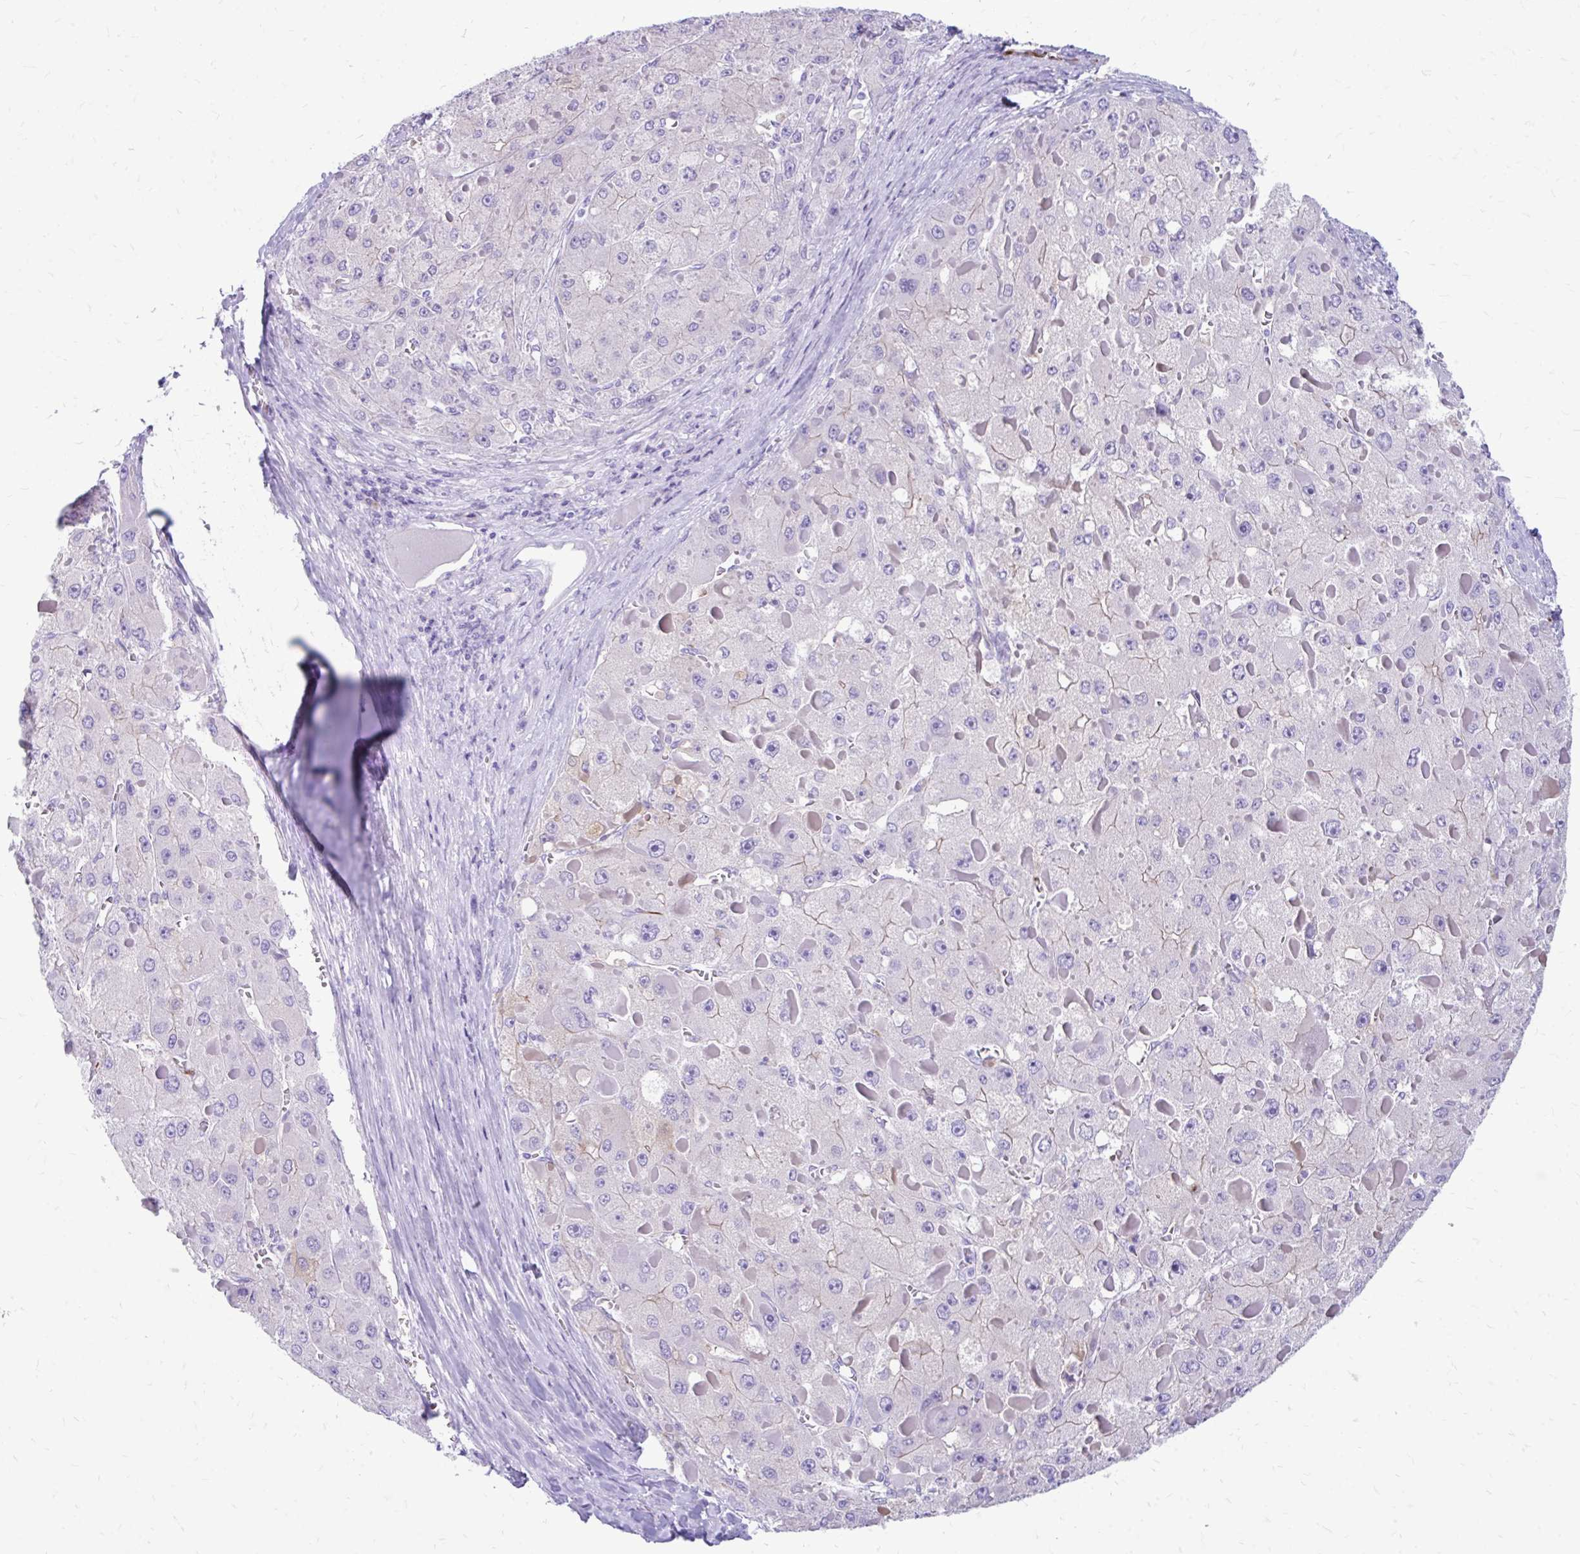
{"staining": {"intensity": "negative", "quantity": "none", "location": "none"}, "tissue": "liver cancer", "cell_type": "Tumor cells", "image_type": "cancer", "snomed": [{"axis": "morphology", "description": "Carcinoma, Hepatocellular, NOS"}, {"axis": "topography", "description": "Liver"}], "caption": "DAB immunohistochemical staining of human liver cancer exhibits no significant expression in tumor cells.", "gene": "ZNF699", "patient": {"sex": "female", "age": 73}}